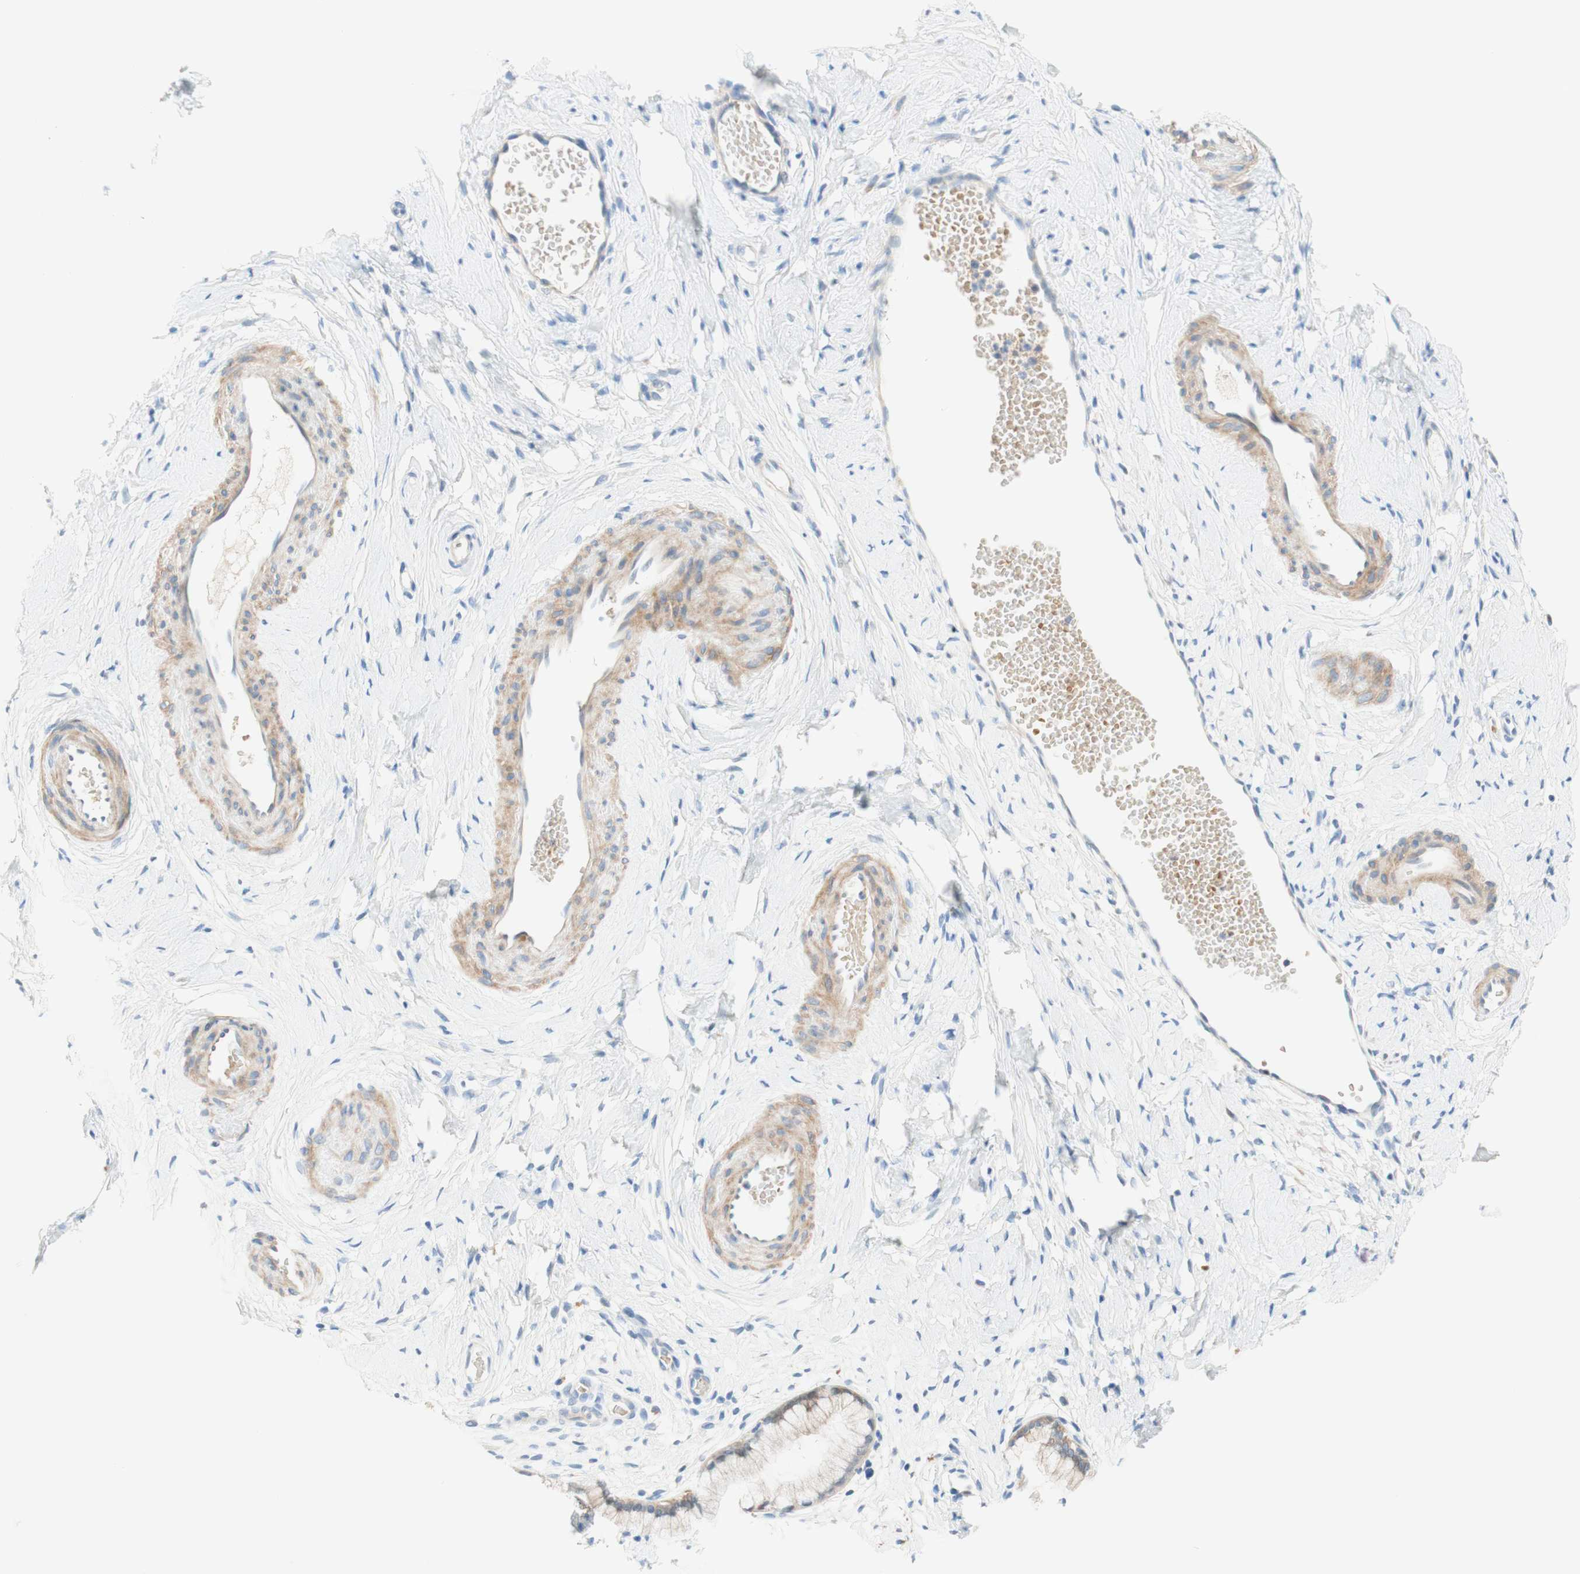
{"staining": {"intensity": "moderate", "quantity": "25%-75%", "location": "cytoplasmic/membranous"}, "tissue": "cervix", "cell_type": "Glandular cells", "image_type": "normal", "snomed": [{"axis": "morphology", "description": "Normal tissue, NOS"}, {"axis": "topography", "description": "Cervix"}], "caption": "IHC (DAB) staining of normal human cervix reveals moderate cytoplasmic/membranous protein staining in about 25%-75% of glandular cells. Immunohistochemistry (ihc) stains the protein of interest in brown and the nuclei are stained blue.", "gene": "ENTREP2", "patient": {"sex": "female", "age": 65}}